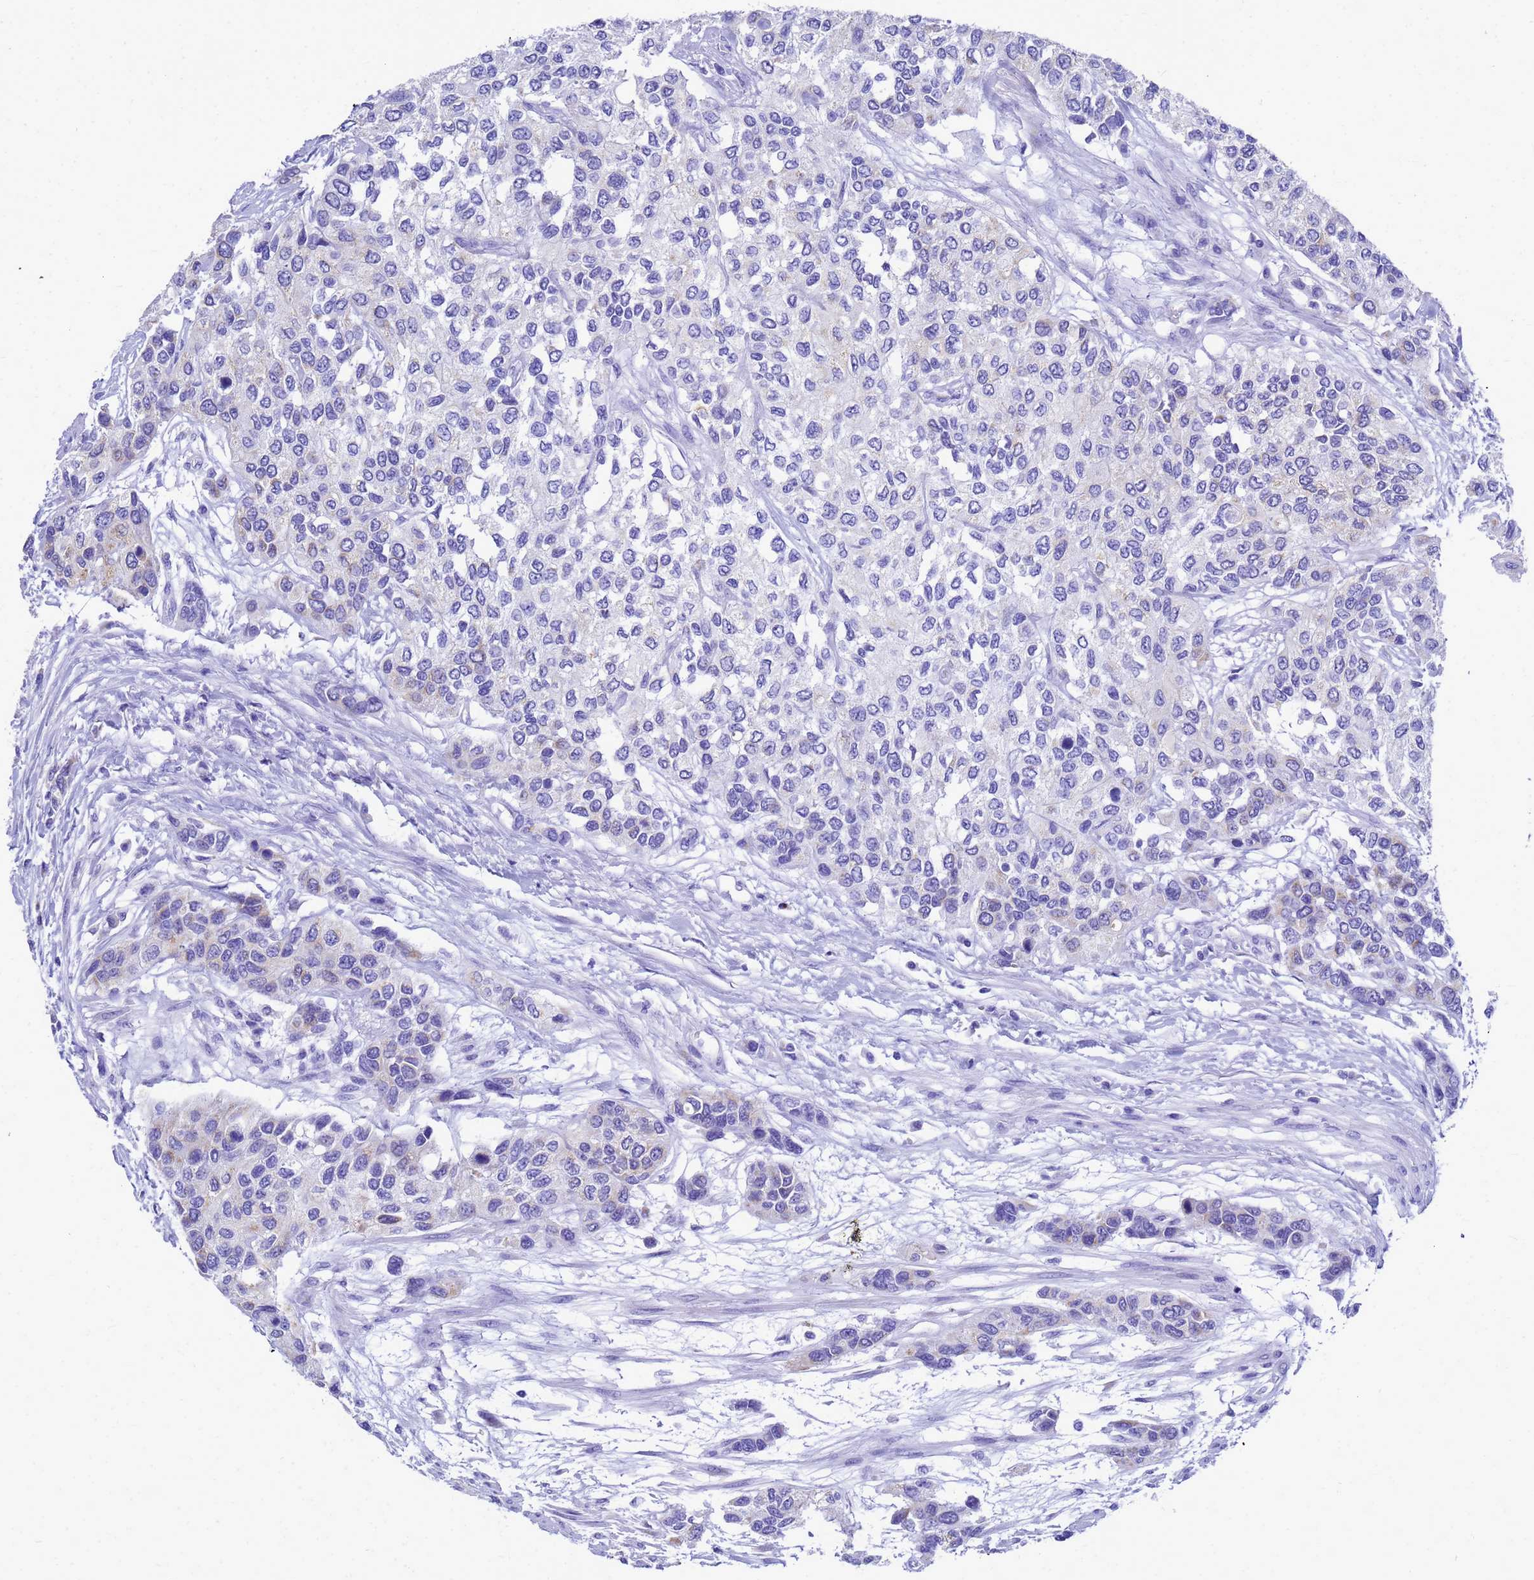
{"staining": {"intensity": "negative", "quantity": "none", "location": "none"}, "tissue": "urothelial cancer", "cell_type": "Tumor cells", "image_type": "cancer", "snomed": [{"axis": "morphology", "description": "Normal tissue, NOS"}, {"axis": "morphology", "description": "Urothelial carcinoma, High grade"}, {"axis": "topography", "description": "Vascular tissue"}, {"axis": "topography", "description": "Urinary bladder"}], "caption": "This is an immunohistochemistry photomicrograph of human urothelial cancer. There is no expression in tumor cells.", "gene": "OR52E2", "patient": {"sex": "female", "age": 56}}